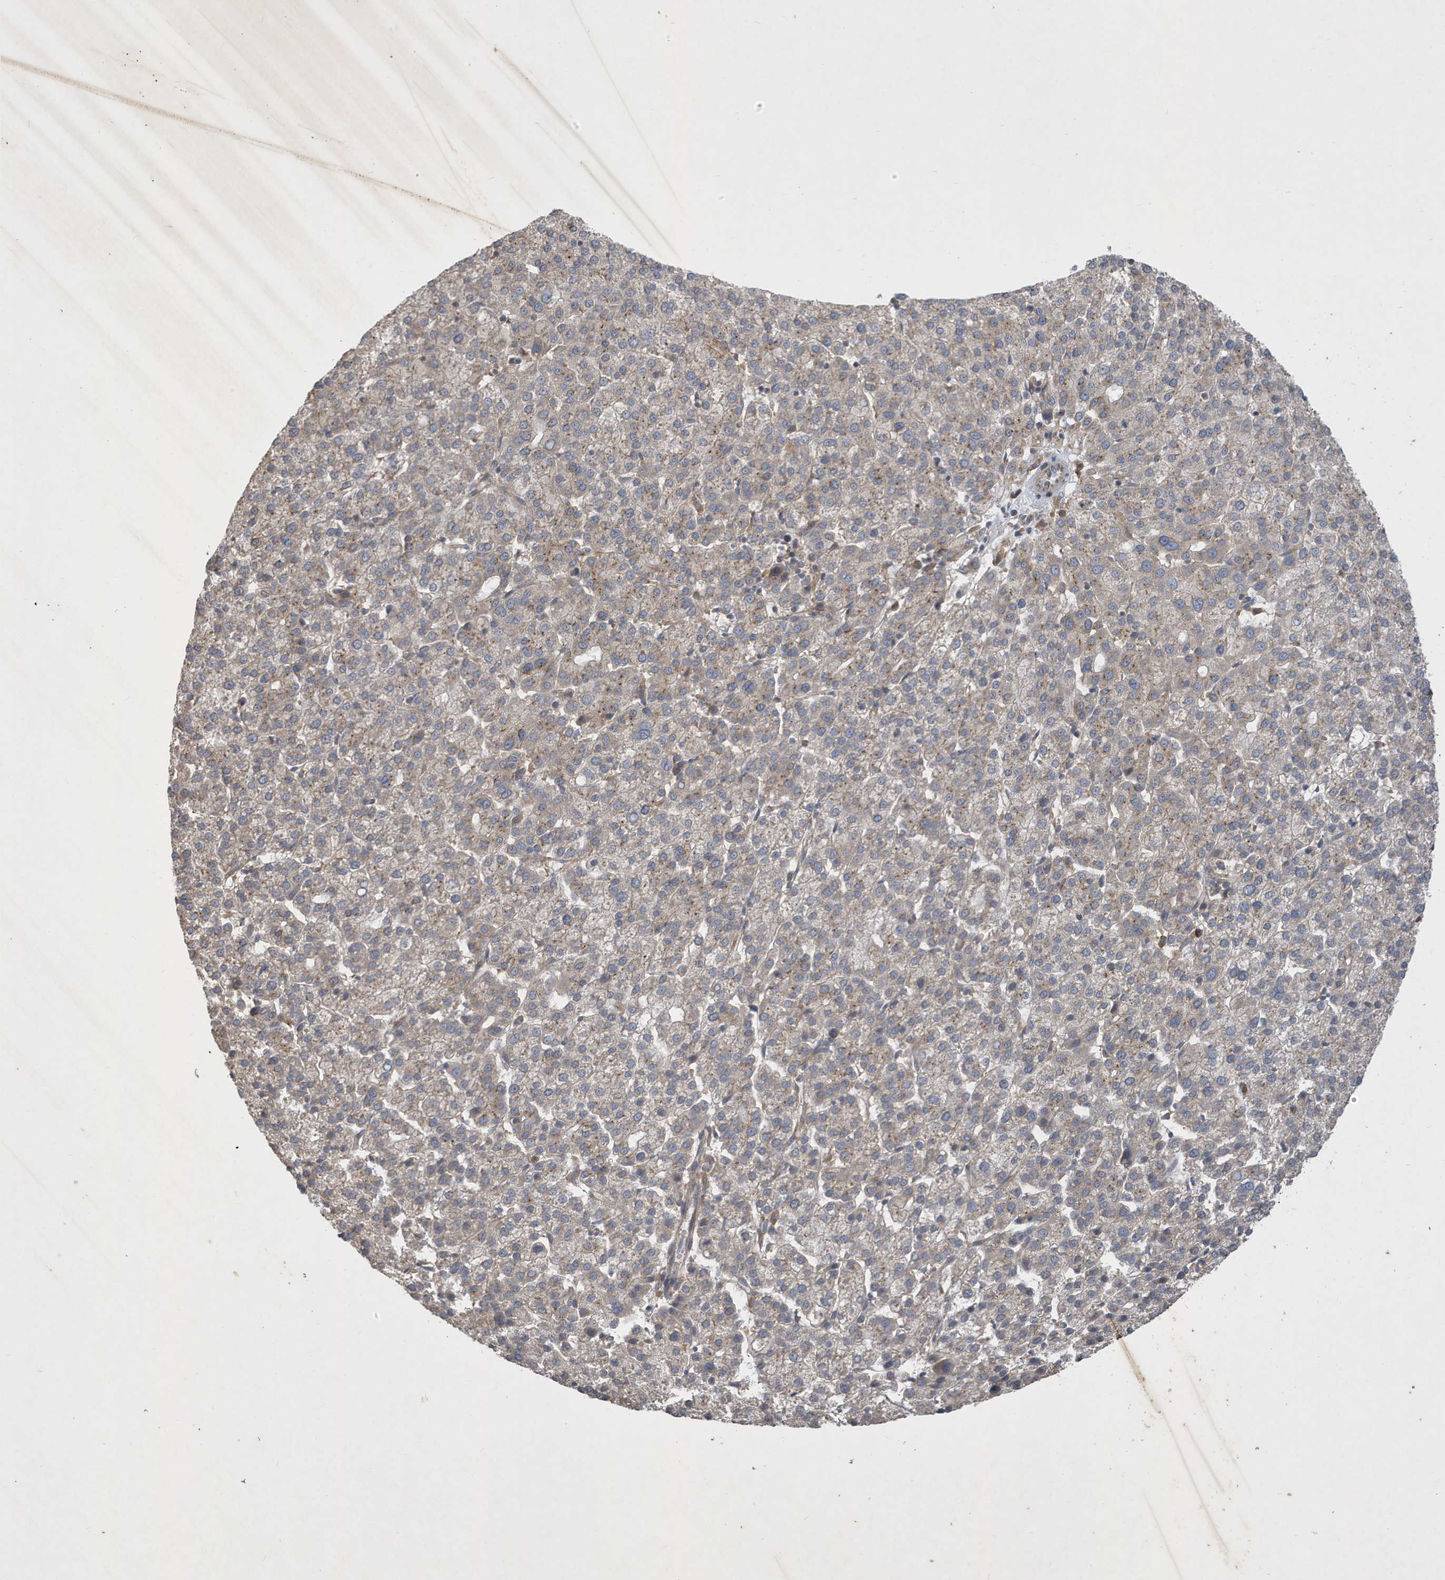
{"staining": {"intensity": "weak", "quantity": "<25%", "location": "cytoplasmic/membranous"}, "tissue": "liver cancer", "cell_type": "Tumor cells", "image_type": "cancer", "snomed": [{"axis": "morphology", "description": "Carcinoma, Hepatocellular, NOS"}, {"axis": "topography", "description": "Liver"}], "caption": "Immunohistochemistry histopathology image of neoplastic tissue: human liver cancer (hepatocellular carcinoma) stained with DAB (3,3'-diaminobenzidine) reveals no significant protein positivity in tumor cells.", "gene": "STX10", "patient": {"sex": "female", "age": 58}}